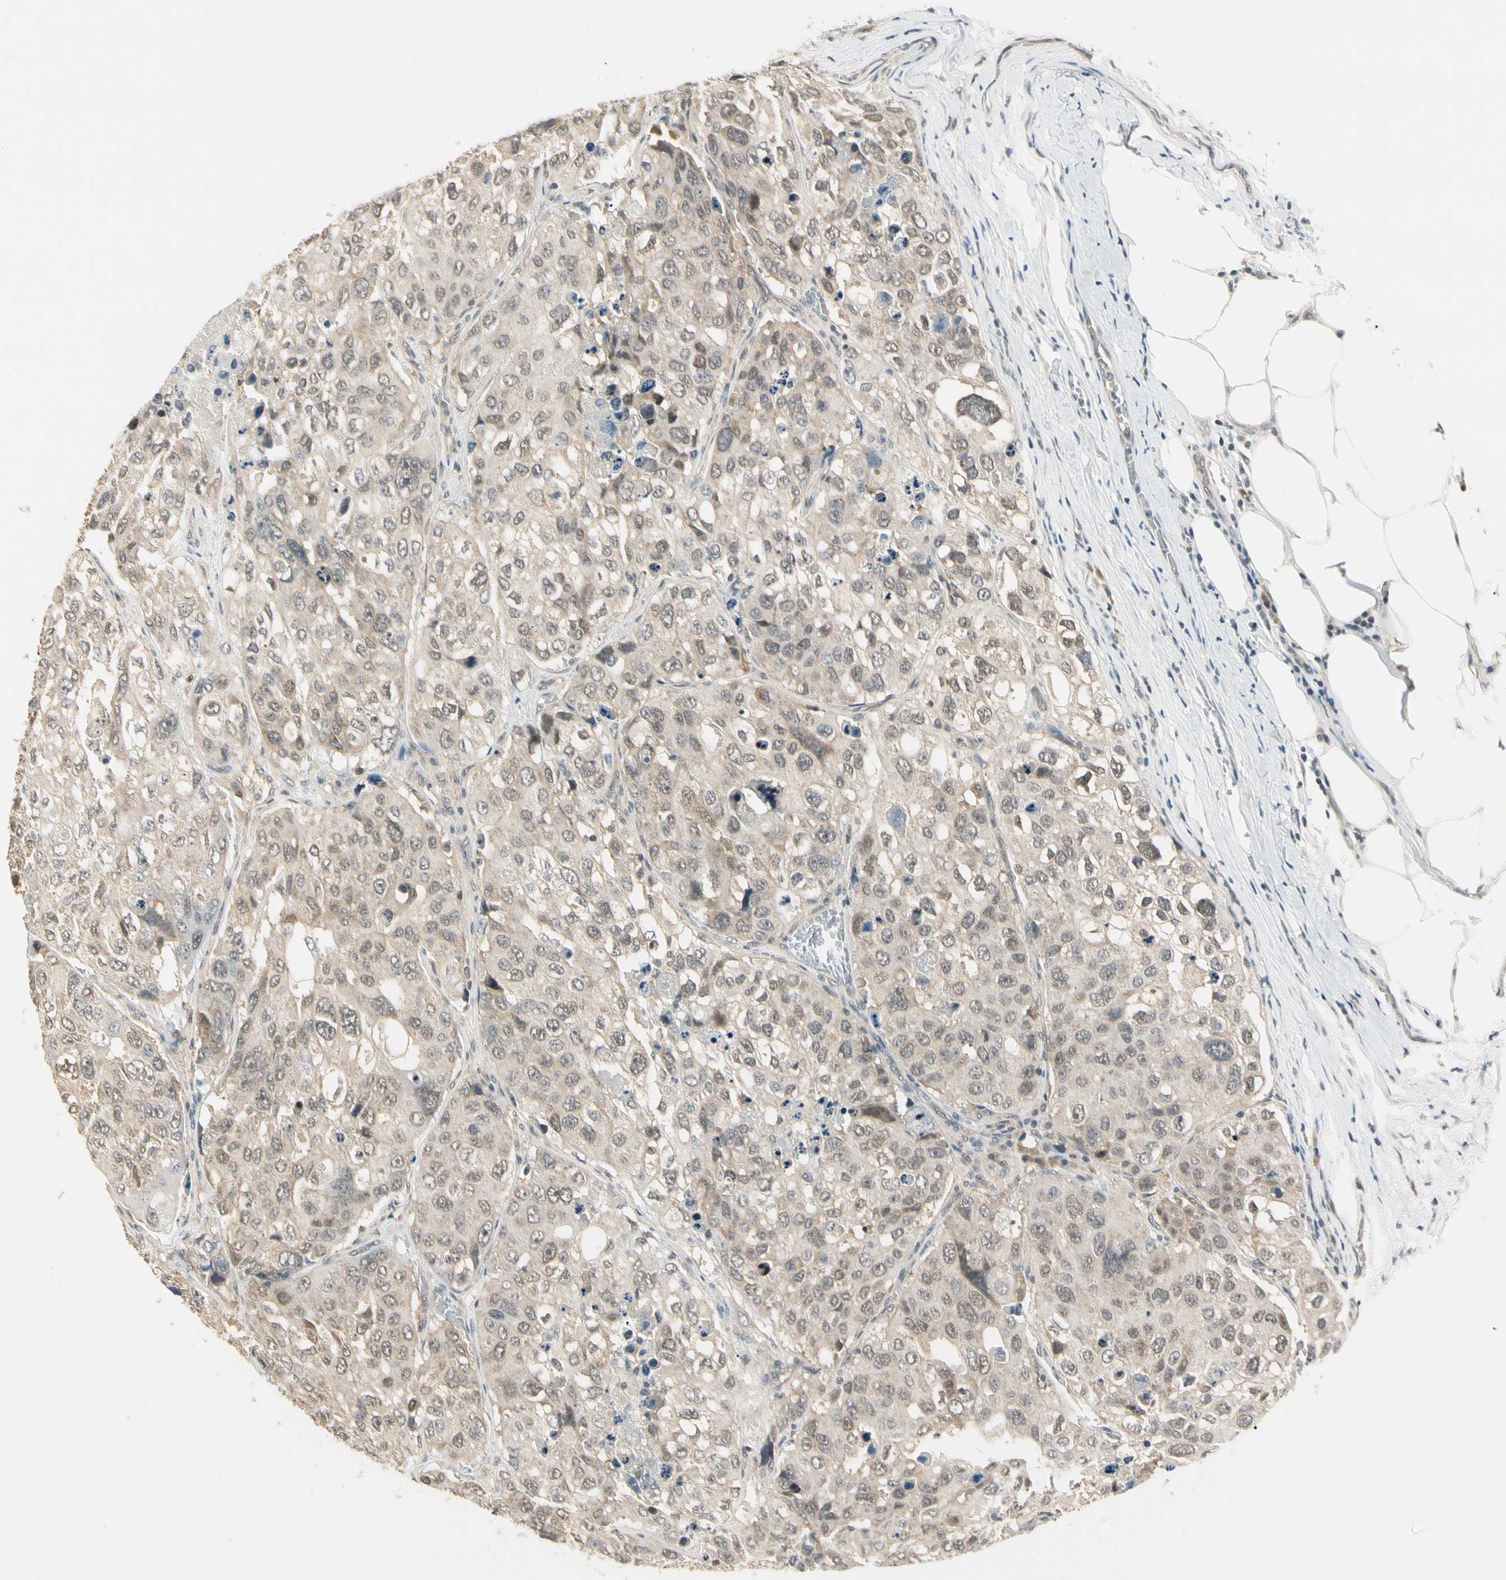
{"staining": {"intensity": "weak", "quantity": "25%-75%", "location": "cytoplasmic/membranous,nuclear"}, "tissue": "urothelial cancer", "cell_type": "Tumor cells", "image_type": "cancer", "snomed": [{"axis": "morphology", "description": "Urothelial carcinoma, High grade"}, {"axis": "topography", "description": "Lymph node"}, {"axis": "topography", "description": "Urinary bladder"}], "caption": "Protein expression analysis of human urothelial cancer reveals weak cytoplasmic/membranous and nuclear staining in about 25%-75% of tumor cells. The protein is stained brown, and the nuclei are stained in blue (DAB IHC with brightfield microscopy, high magnification).", "gene": "ZSCAN12", "patient": {"sex": "male", "age": 51}}